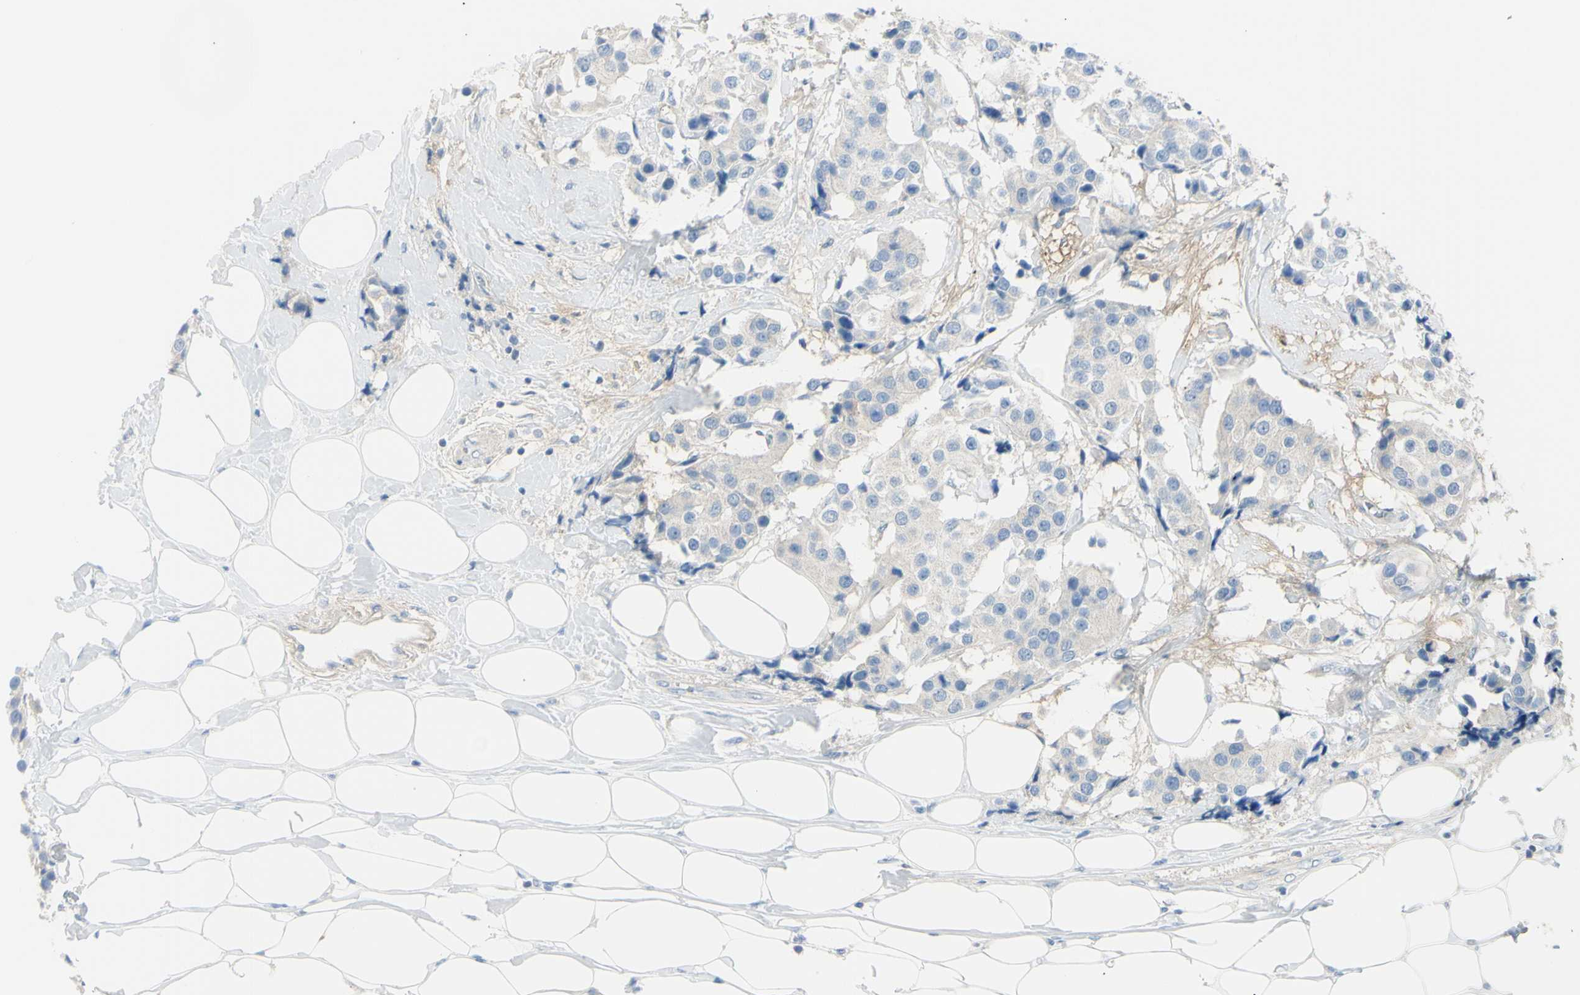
{"staining": {"intensity": "negative", "quantity": "none", "location": "none"}, "tissue": "breast cancer", "cell_type": "Tumor cells", "image_type": "cancer", "snomed": [{"axis": "morphology", "description": "Normal tissue, NOS"}, {"axis": "morphology", "description": "Duct carcinoma"}, {"axis": "topography", "description": "Breast"}], "caption": "An IHC histopathology image of breast cancer (infiltrating ductal carcinoma) is shown. There is no staining in tumor cells of breast cancer (infiltrating ductal carcinoma).", "gene": "NCBP2L", "patient": {"sex": "female", "age": 39}}